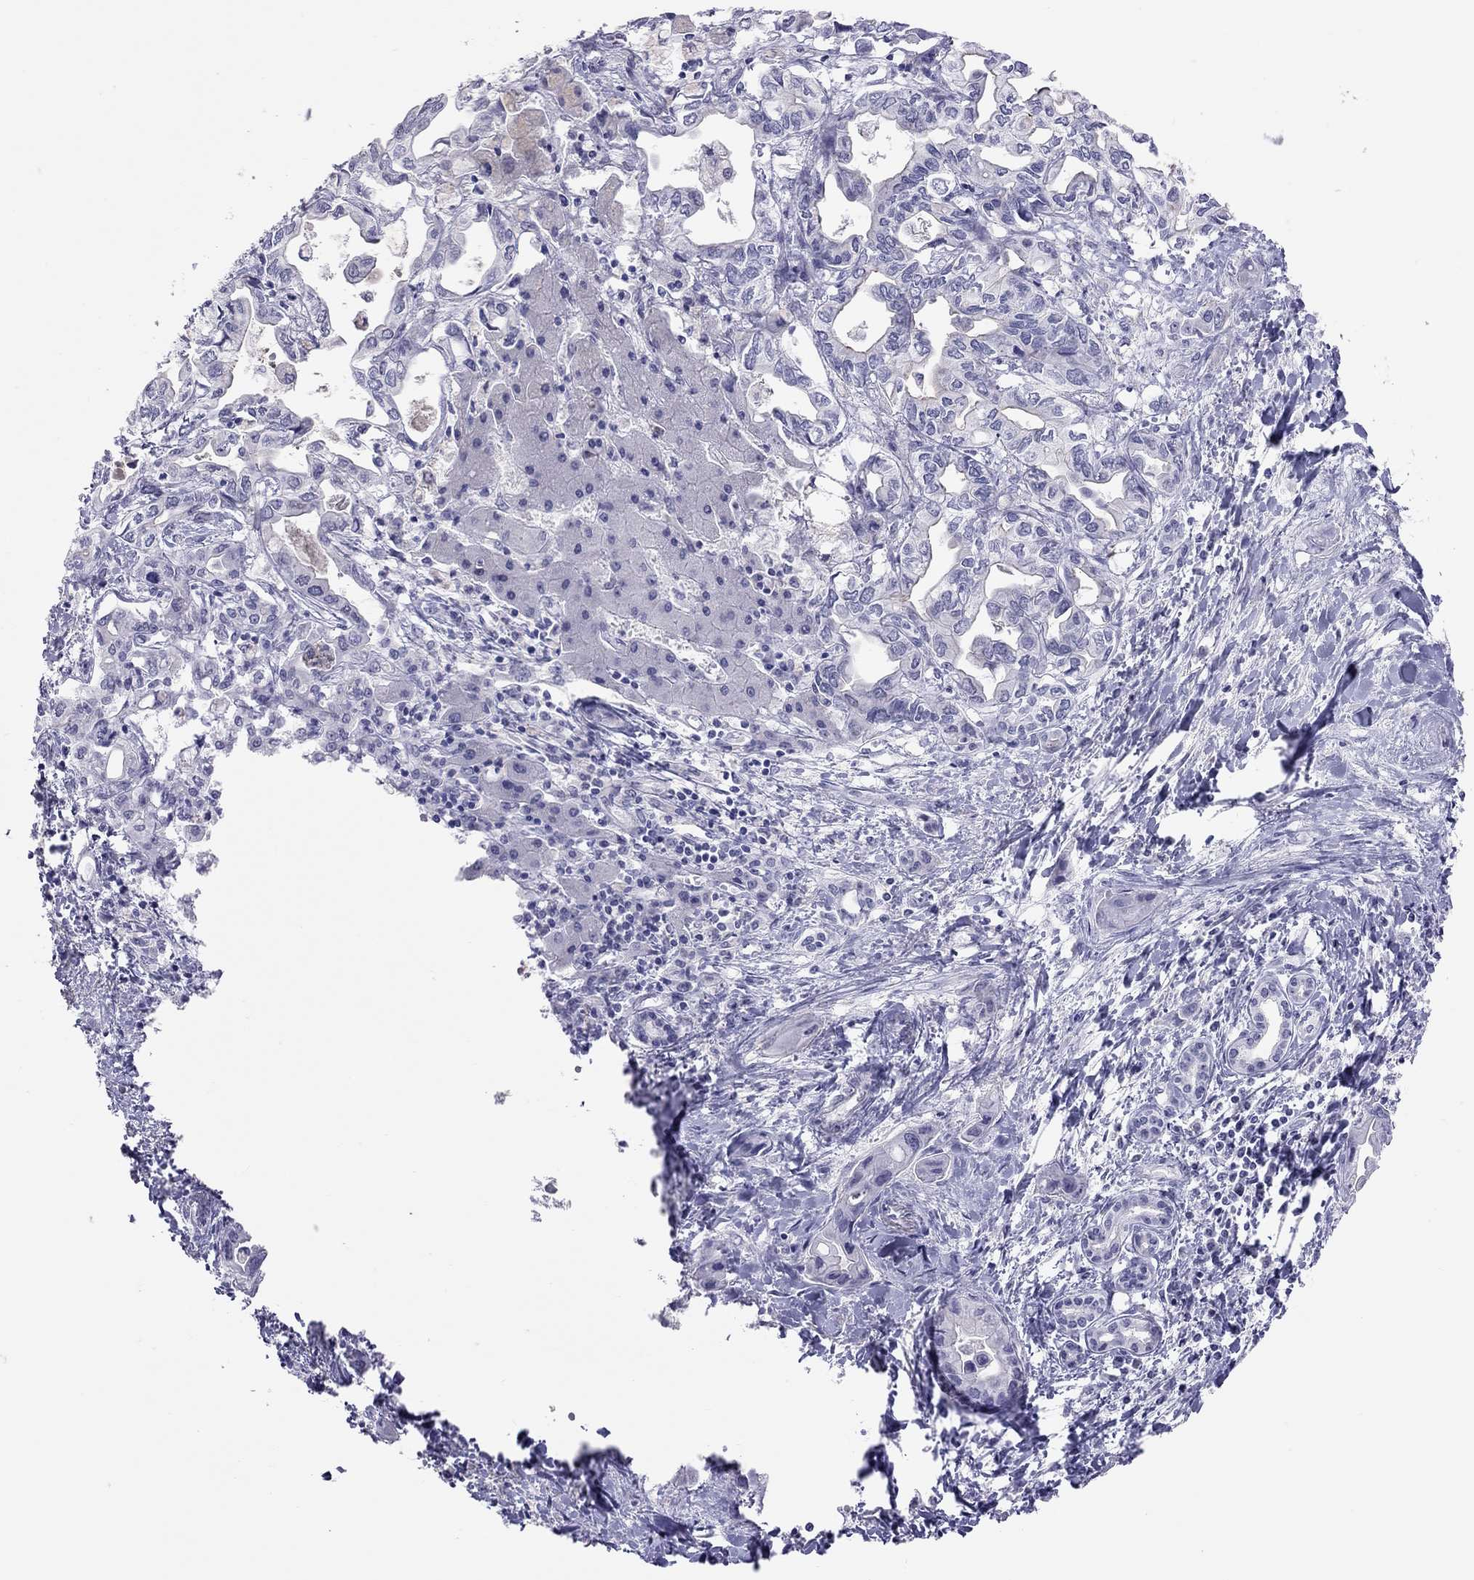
{"staining": {"intensity": "negative", "quantity": "none", "location": "none"}, "tissue": "liver cancer", "cell_type": "Tumor cells", "image_type": "cancer", "snomed": [{"axis": "morphology", "description": "Cholangiocarcinoma"}, {"axis": "topography", "description": "Liver"}], "caption": "Liver cholangiocarcinoma was stained to show a protein in brown. There is no significant expression in tumor cells. (Stains: DAB (3,3'-diaminobenzidine) immunohistochemistry (IHC) with hematoxylin counter stain, Microscopy: brightfield microscopy at high magnification).", "gene": "JHY", "patient": {"sex": "female", "age": 64}}